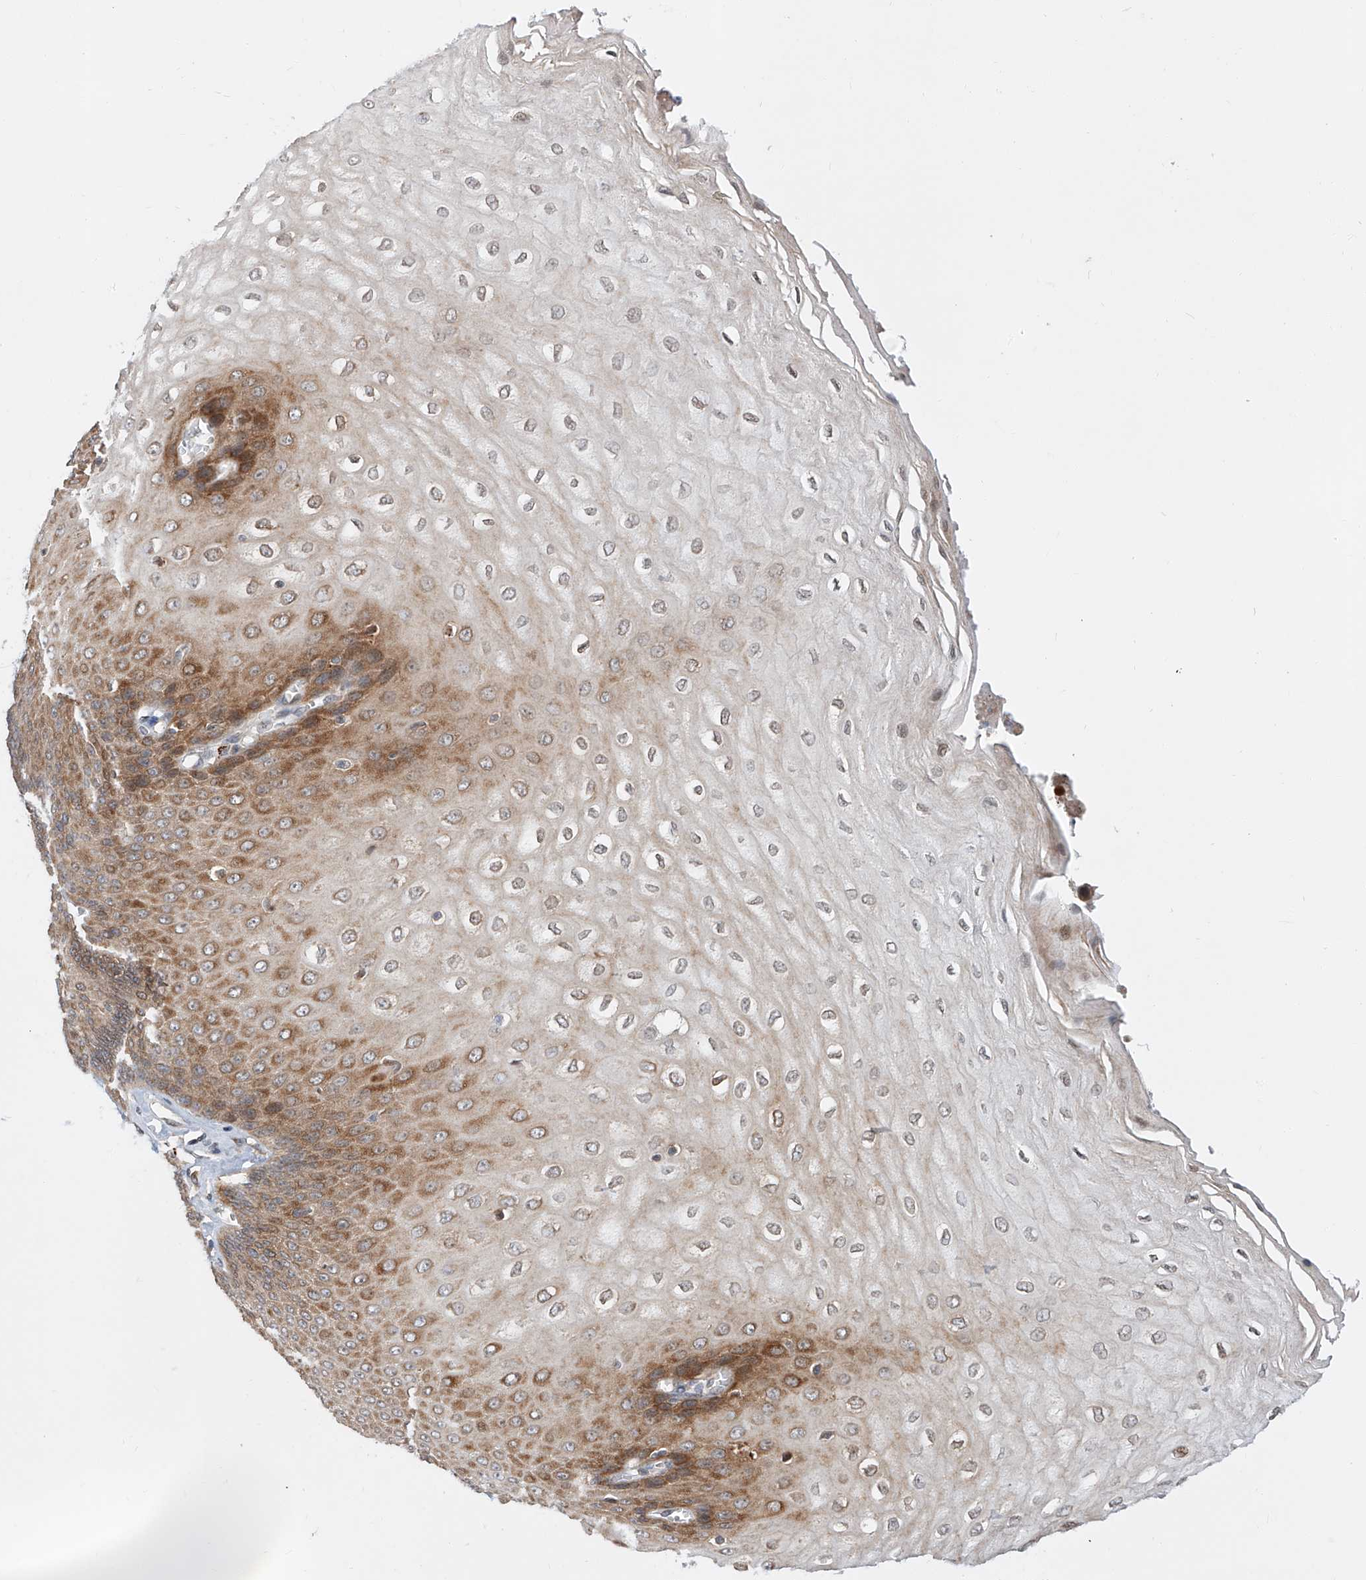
{"staining": {"intensity": "moderate", "quantity": ">75%", "location": "cytoplasmic/membranous"}, "tissue": "esophagus", "cell_type": "Squamous epithelial cells", "image_type": "normal", "snomed": [{"axis": "morphology", "description": "Normal tissue, NOS"}, {"axis": "topography", "description": "Esophagus"}], "caption": "Immunohistochemical staining of benign human esophagus shows >75% levels of moderate cytoplasmic/membranous protein staining in about >75% of squamous epithelial cells. (brown staining indicates protein expression, while blue staining denotes nuclei).", "gene": "DIRAS3", "patient": {"sex": "male", "age": 60}}